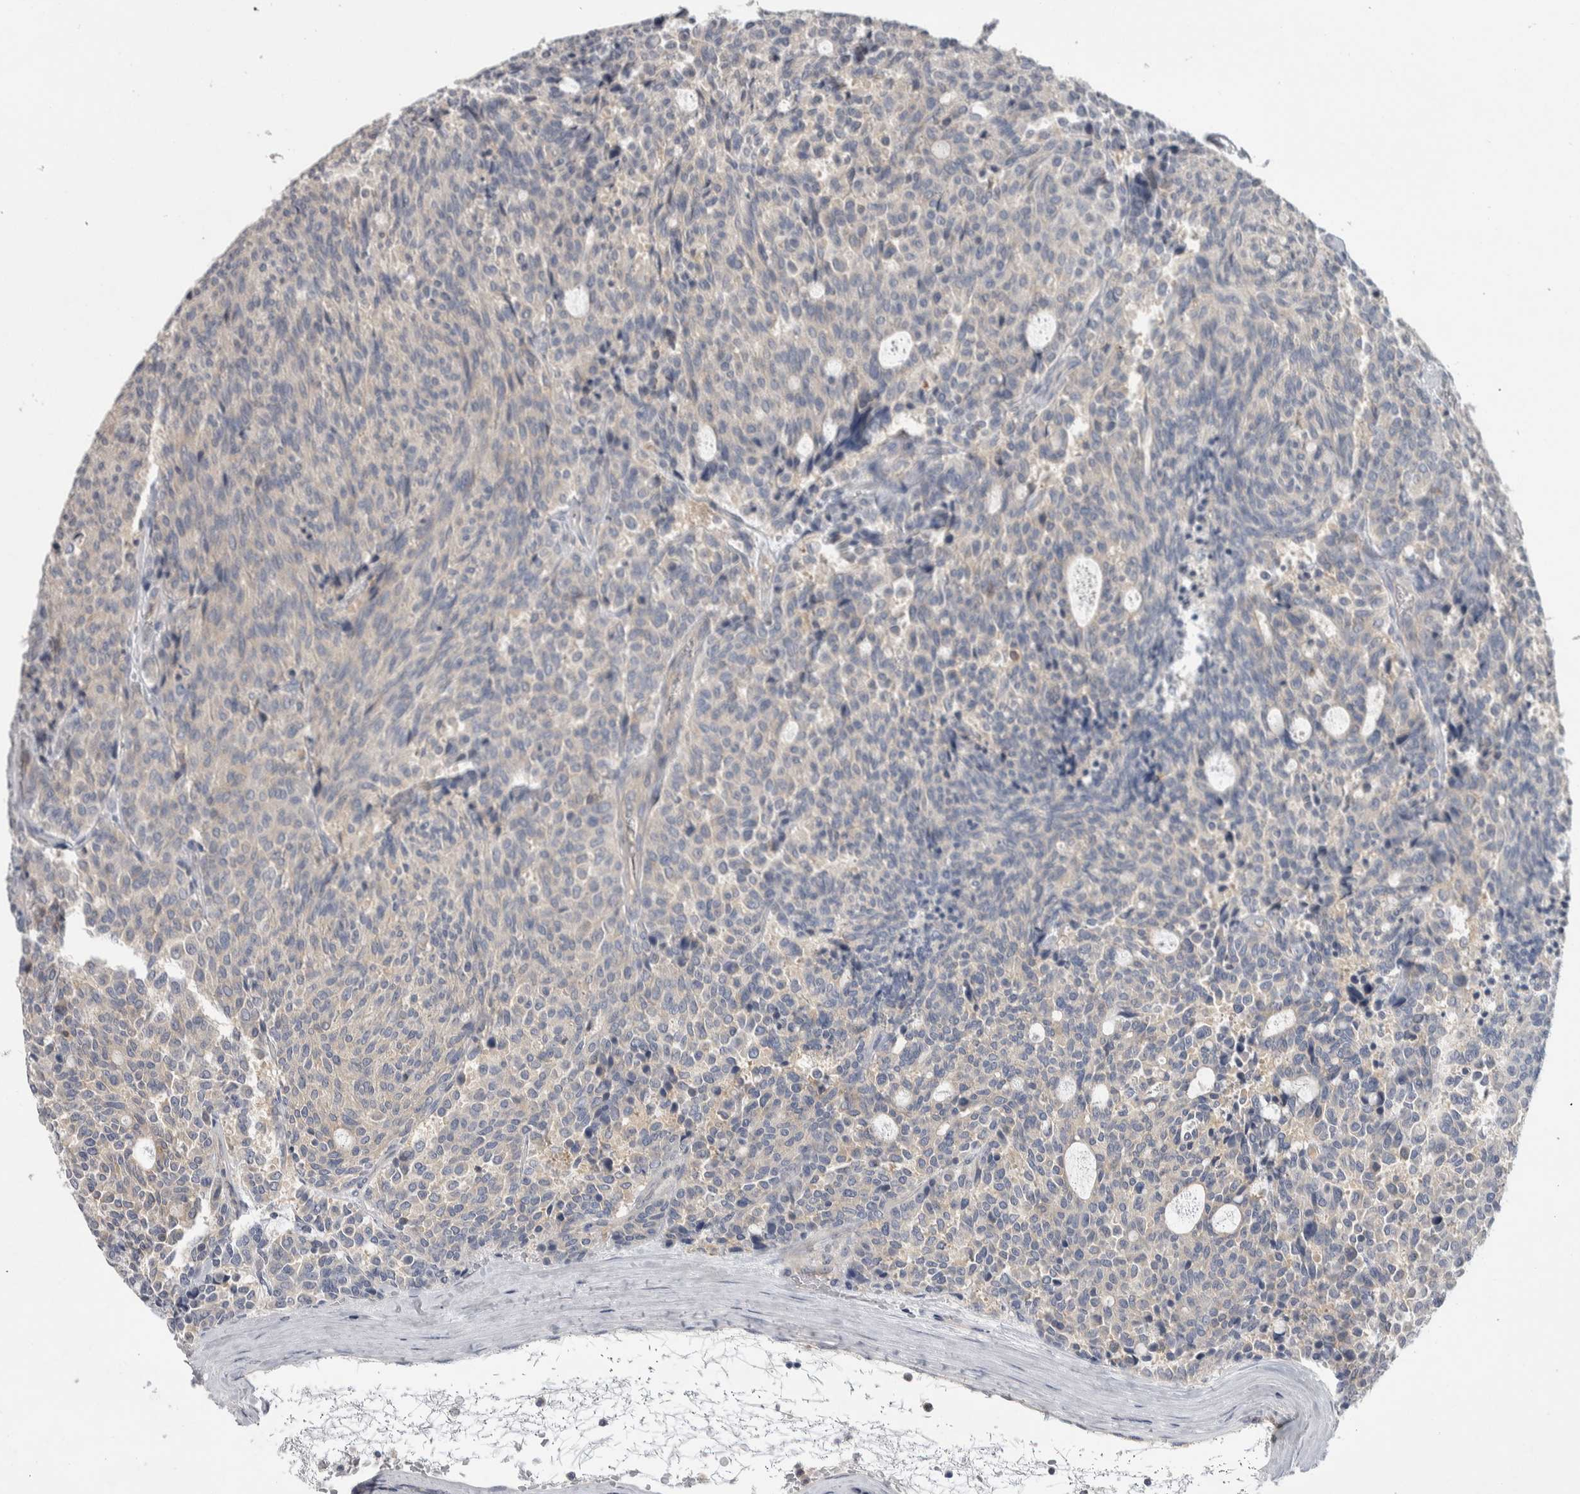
{"staining": {"intensity": "negative", "quantity": "none", "location": "none"}, "tissue": "carcinoid", "cell_type": "Tumor cells", "image_type": "cancer", "snomed": [{"axis": "morphology", "description": "Carcinoid, malignant, NOS"}, {"axis": "topography", "description": "Pancreas"}], "caption": "Immunohistochemical staining of carcinoid (malignant) shows no significant staining in tumor cells.", "gene": "NFKB2", "patient": {"sex": "female", "age": 54}}